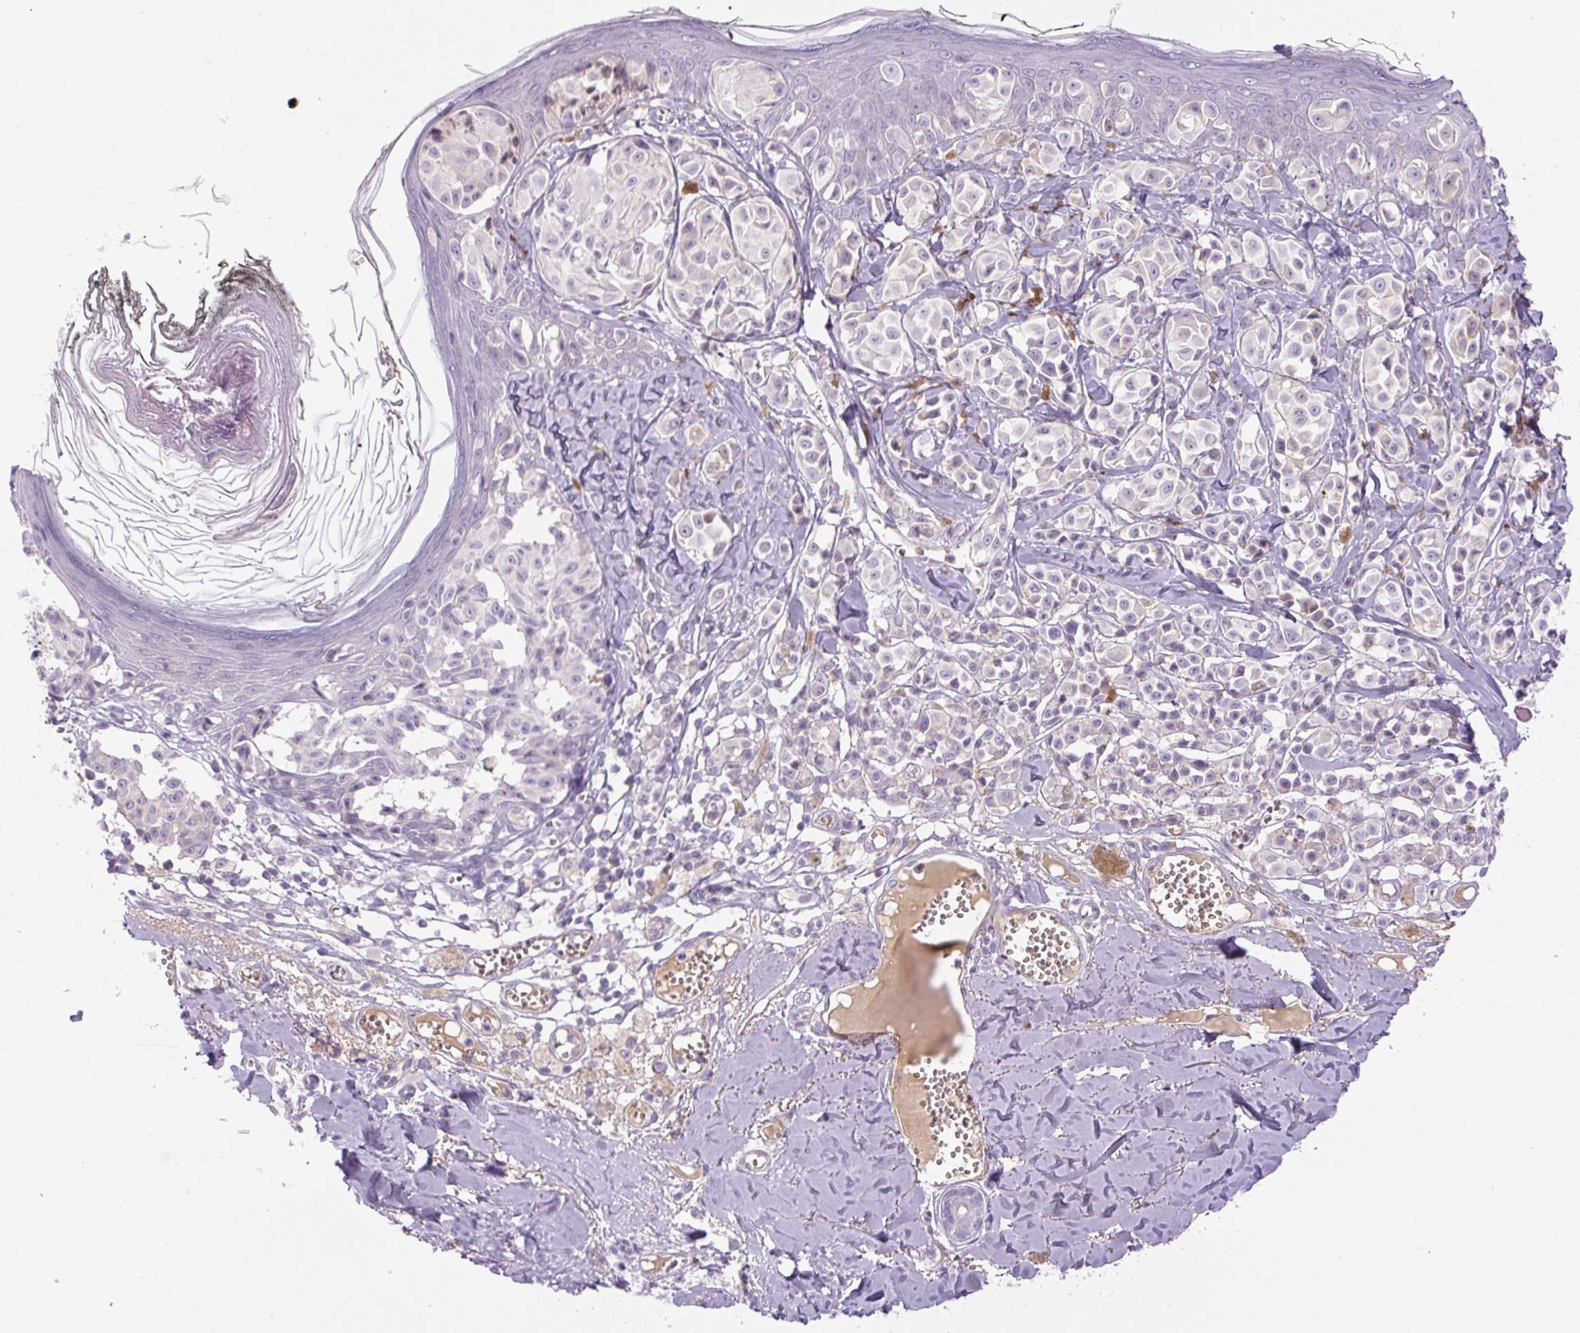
{"staining": {"intensity": "negative", "quantity": "none", "location": "none"}, "tissue": "melanoma", "cell_type": "Tumor cells", "image_type": "cancer", "snomed": [{"axis": "morphology", "description": "Malignant melanoma, NOS"}, {"axis": "topography", "description": "Skin"}], "caption": "IHC micrograph of malignant melanoma stained for a protein (brown), which displays no expression in tumor cells.", "gene": "RSPO4", "patient": {"sex": "female", "age": 43}}